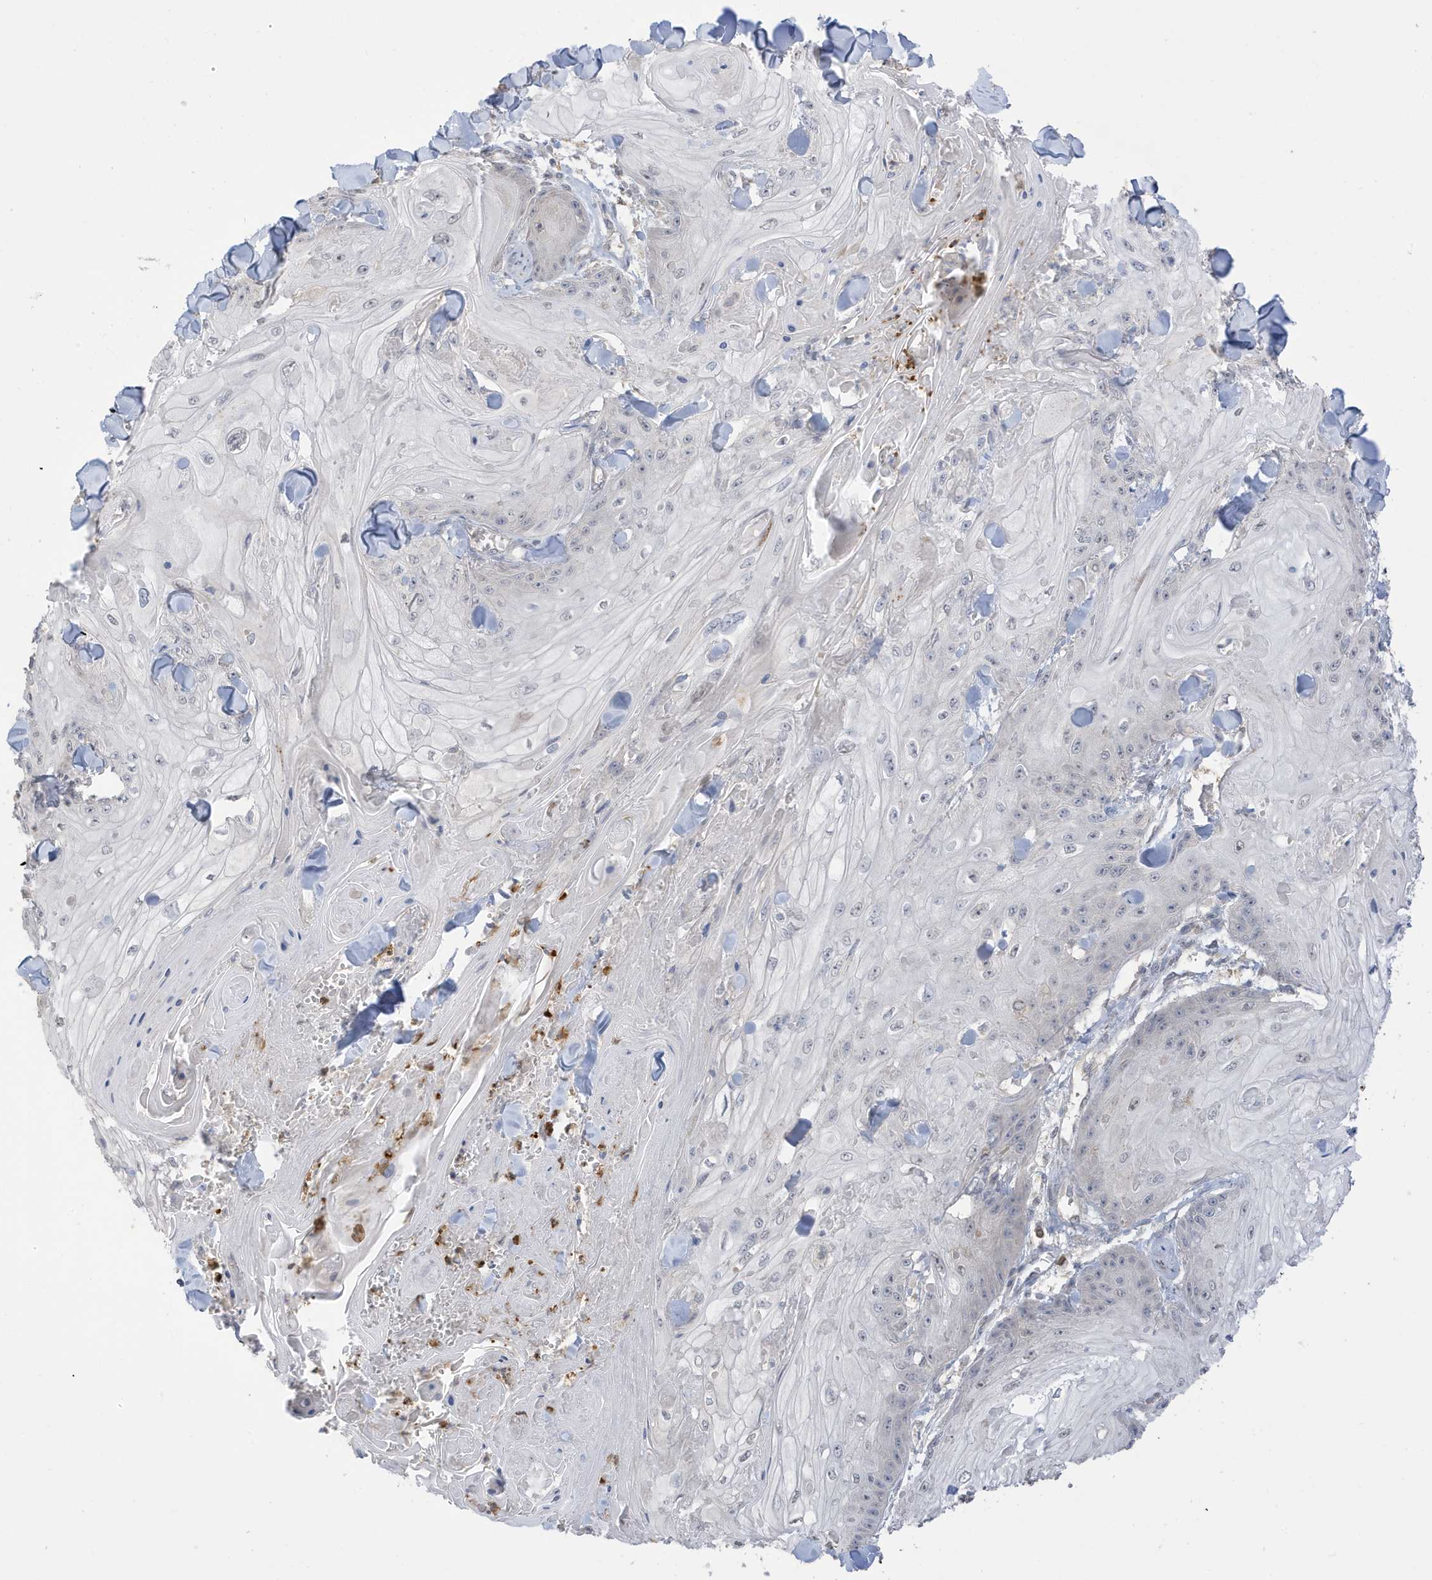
{"staining": {"intensity": "negative", "quantity": "none", "location": "none"}, "tissue": "skin cancer", "cell_type": "Tumor cells", "image_type": "cancer", "snomed": [{"axis": "morphology", "description": "Squamous cell carcinoma, NOS"}, {"axis": "topography", "description": "Skin"}], "caption": "Immunohistochemistry photomicrograph of neoplastic tissue: human squamous cell carcinoma (skin) stained with DAB (3,3'-diaminobenzidine) demonstrates no significant protein expression in tumor cells.", "gene": "TAB3", "patient": {"sex": "male", "age": 74}}